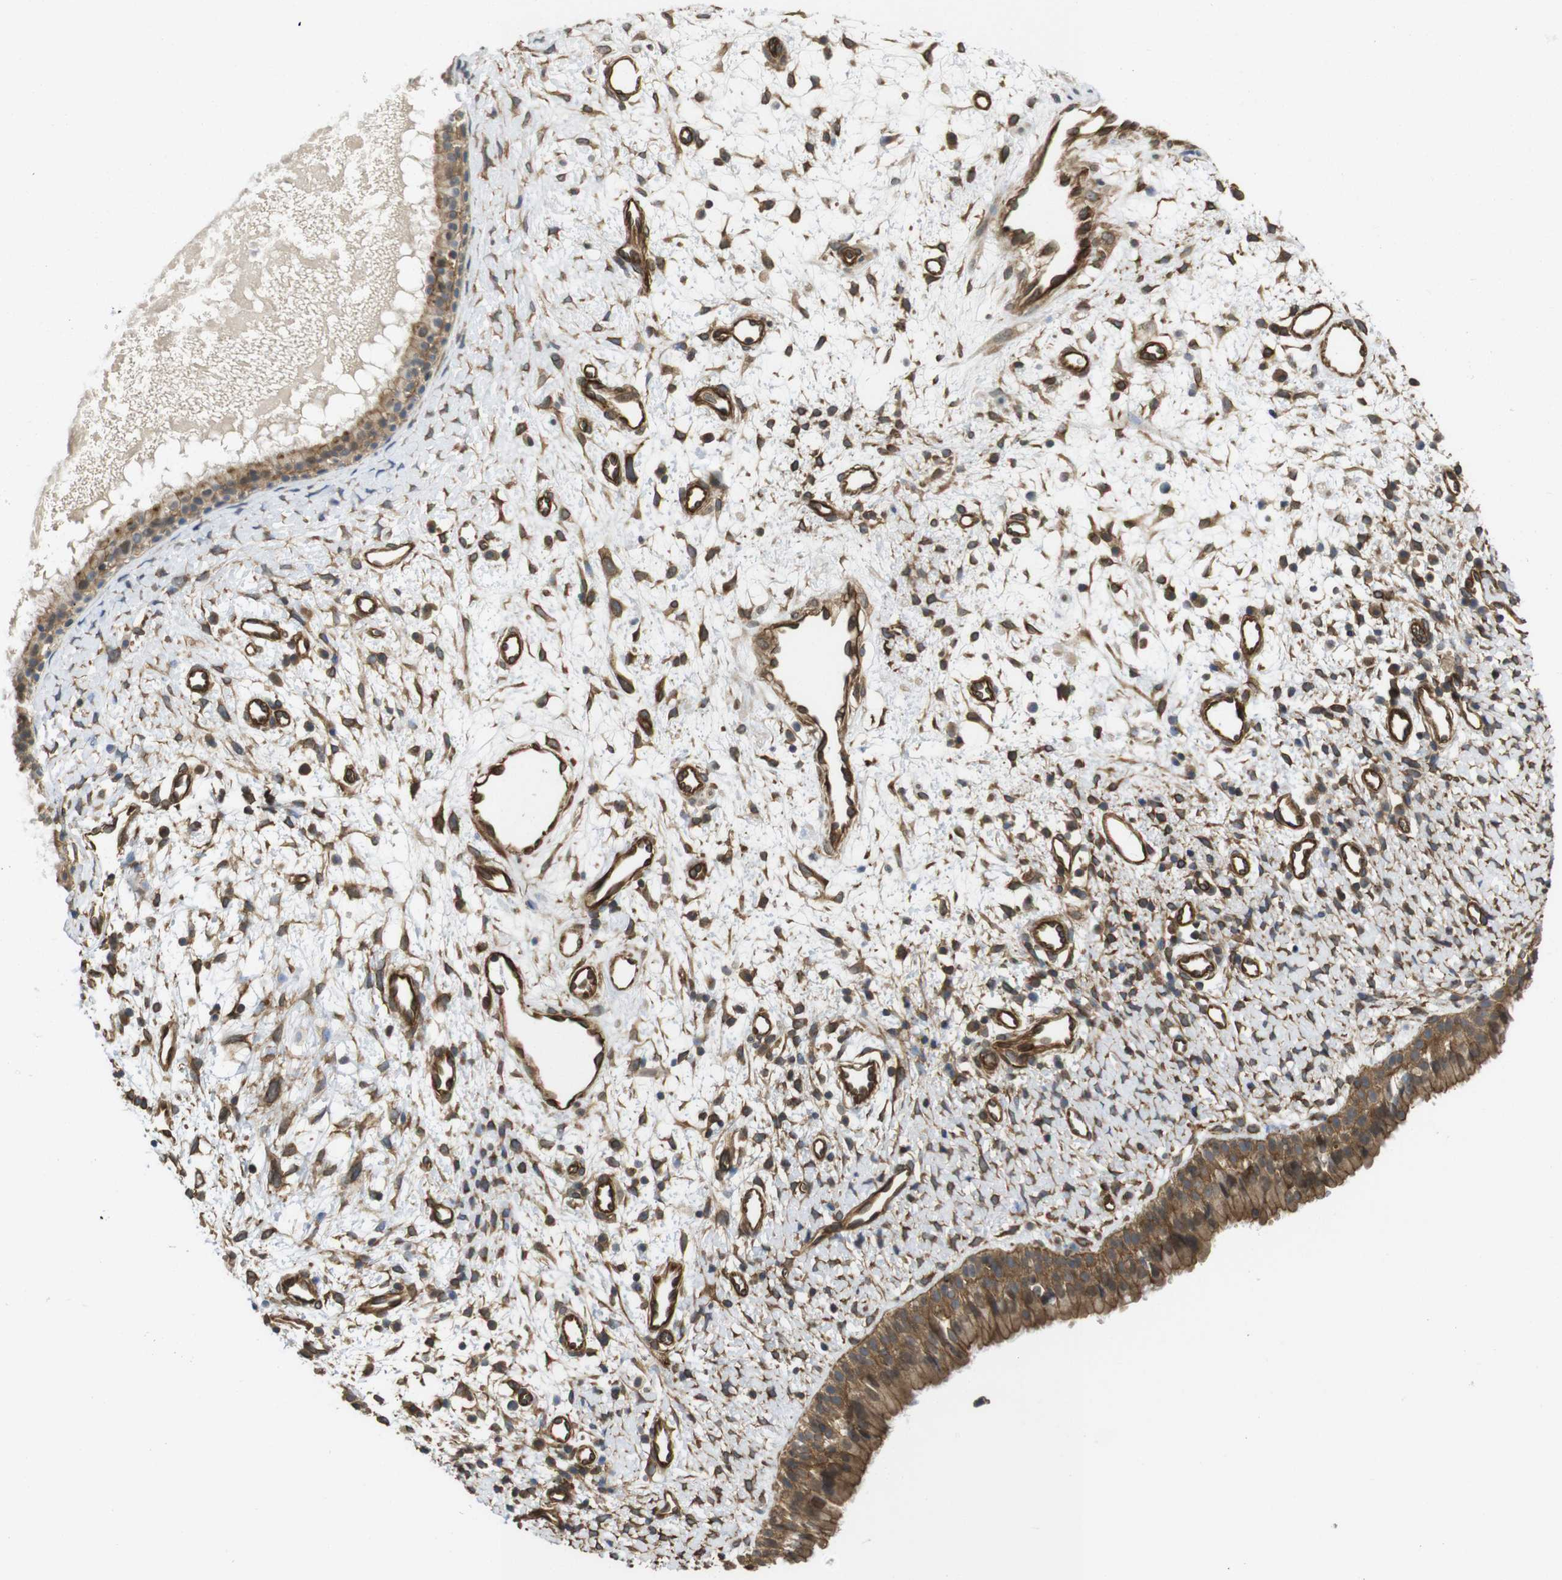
{"staining": {"intensity": "moderate", "quantity": ">75%", "location": "cytoplasmic/membranous"}, "tissue": "nasopharynx", "cell_type": "Respiratory epithelial cells", "image_type": "normal", "snomed": [{"axis": "morphology", "description": "Normal tissue, NOS"}, {"axis": "topography", "description": "Nasopharynx"}], "caption": "Unremarkable nasopharynx exhibits moderate cytoplasmic/membranous expression in about >75% of respiratory epithelial cells, visualized by immunohistochemistry.", "gene": "ZDHHC5", "patient": {"sex": "male", "age": 22}}